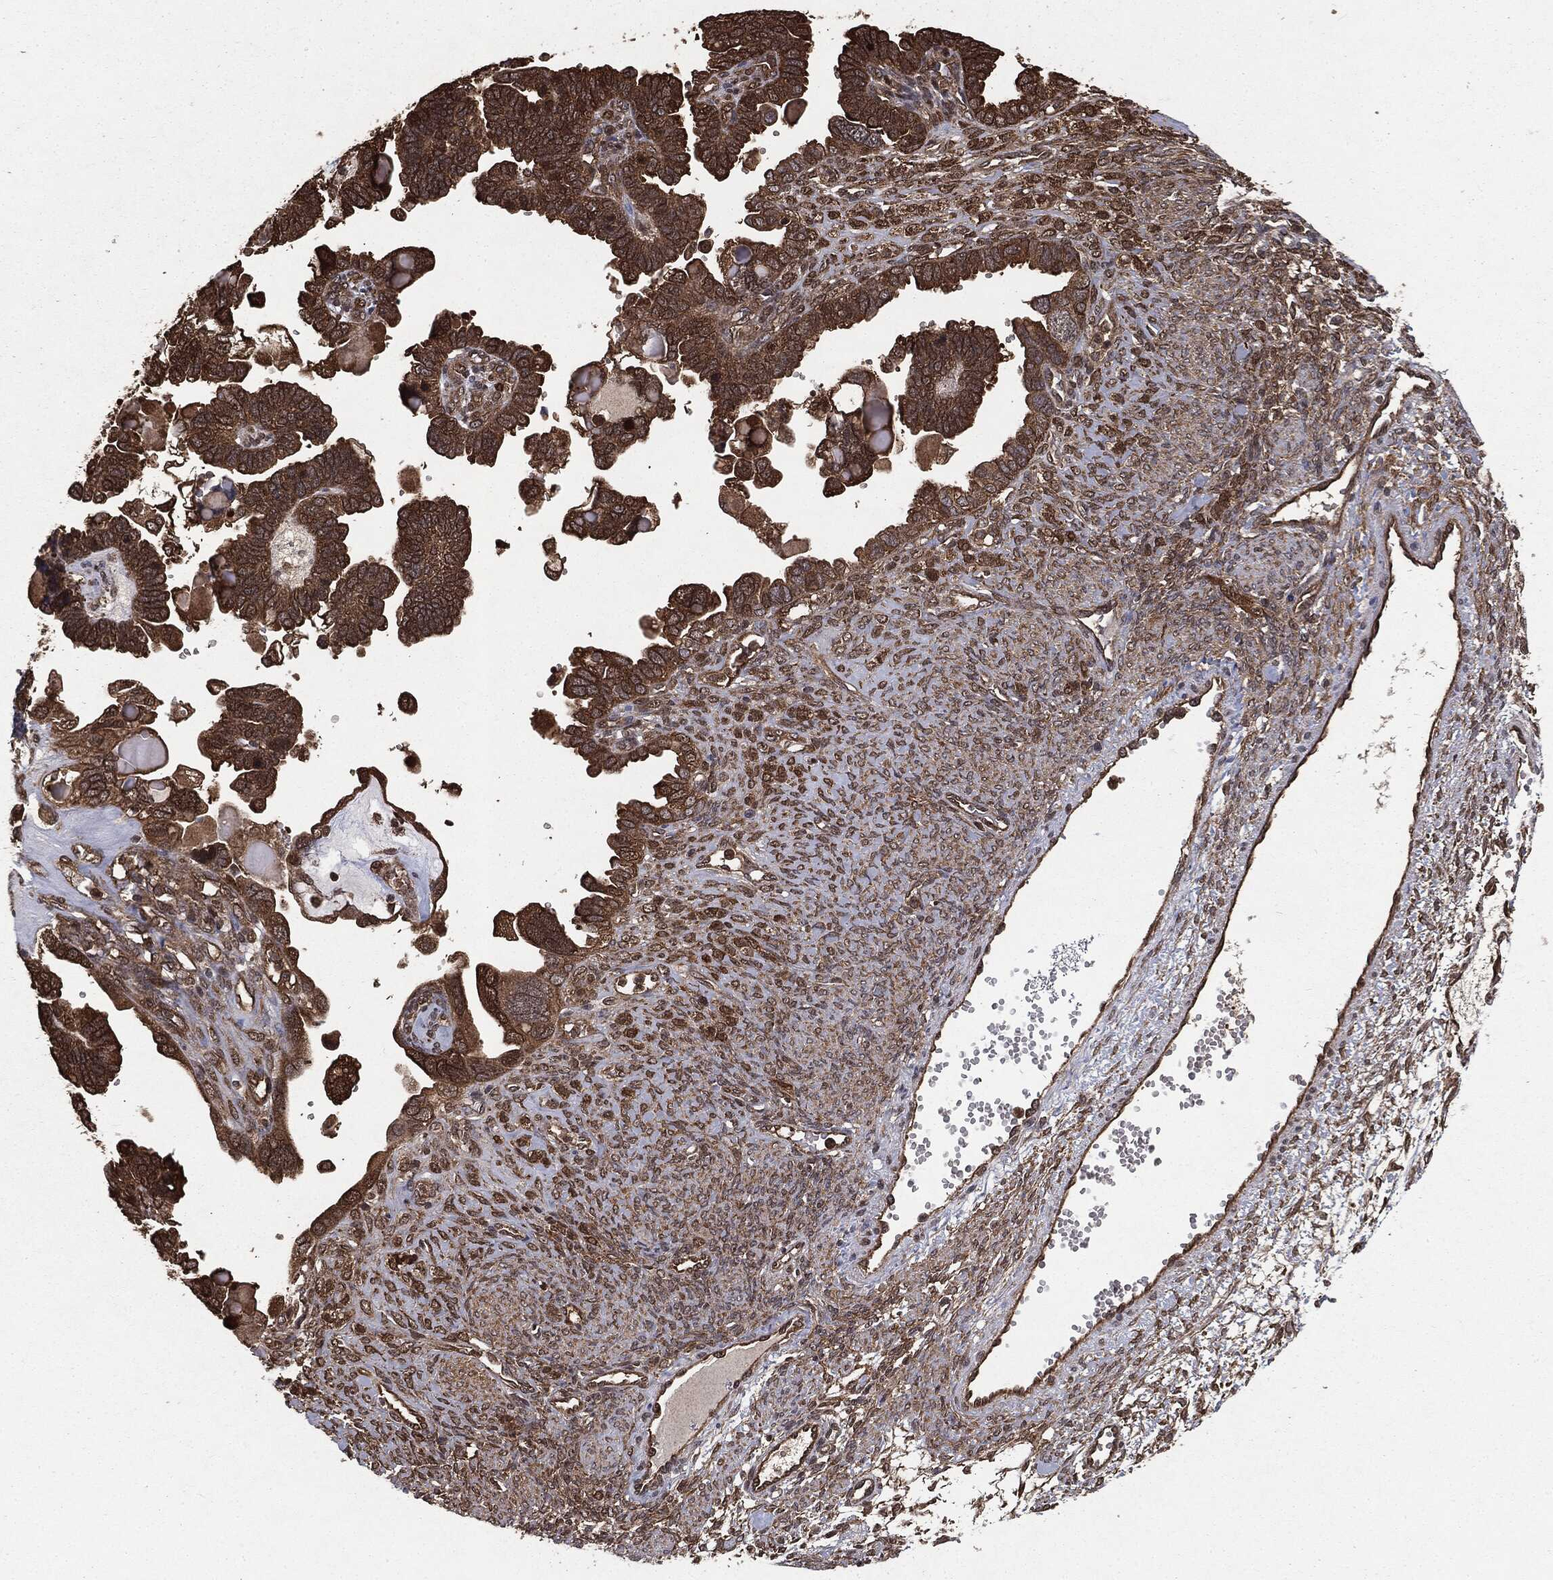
{"staining": {"intensity": "strong", "quantity": ">75%", "location": "cytoplasmic/membranous"}, "tissue": "ovarian cancer", "cell_type": "Tumor cells", "image_type": "cancer", "snomed": [{"axis": "morphology", "description": "Cystadenocarcinoma, serous, NOS"}, {"axis": "topography", "description": "Ovary"}], "caption": "About >75% of tumor cells in ovarian cancer (serous cystadenocarcinoma) exhibit strong cytoplasmic/membranous protein expression as visualized by brown immunohistochemical staining.", "gene": "NME1", "patient": {"sex": "female", "age": 51}}